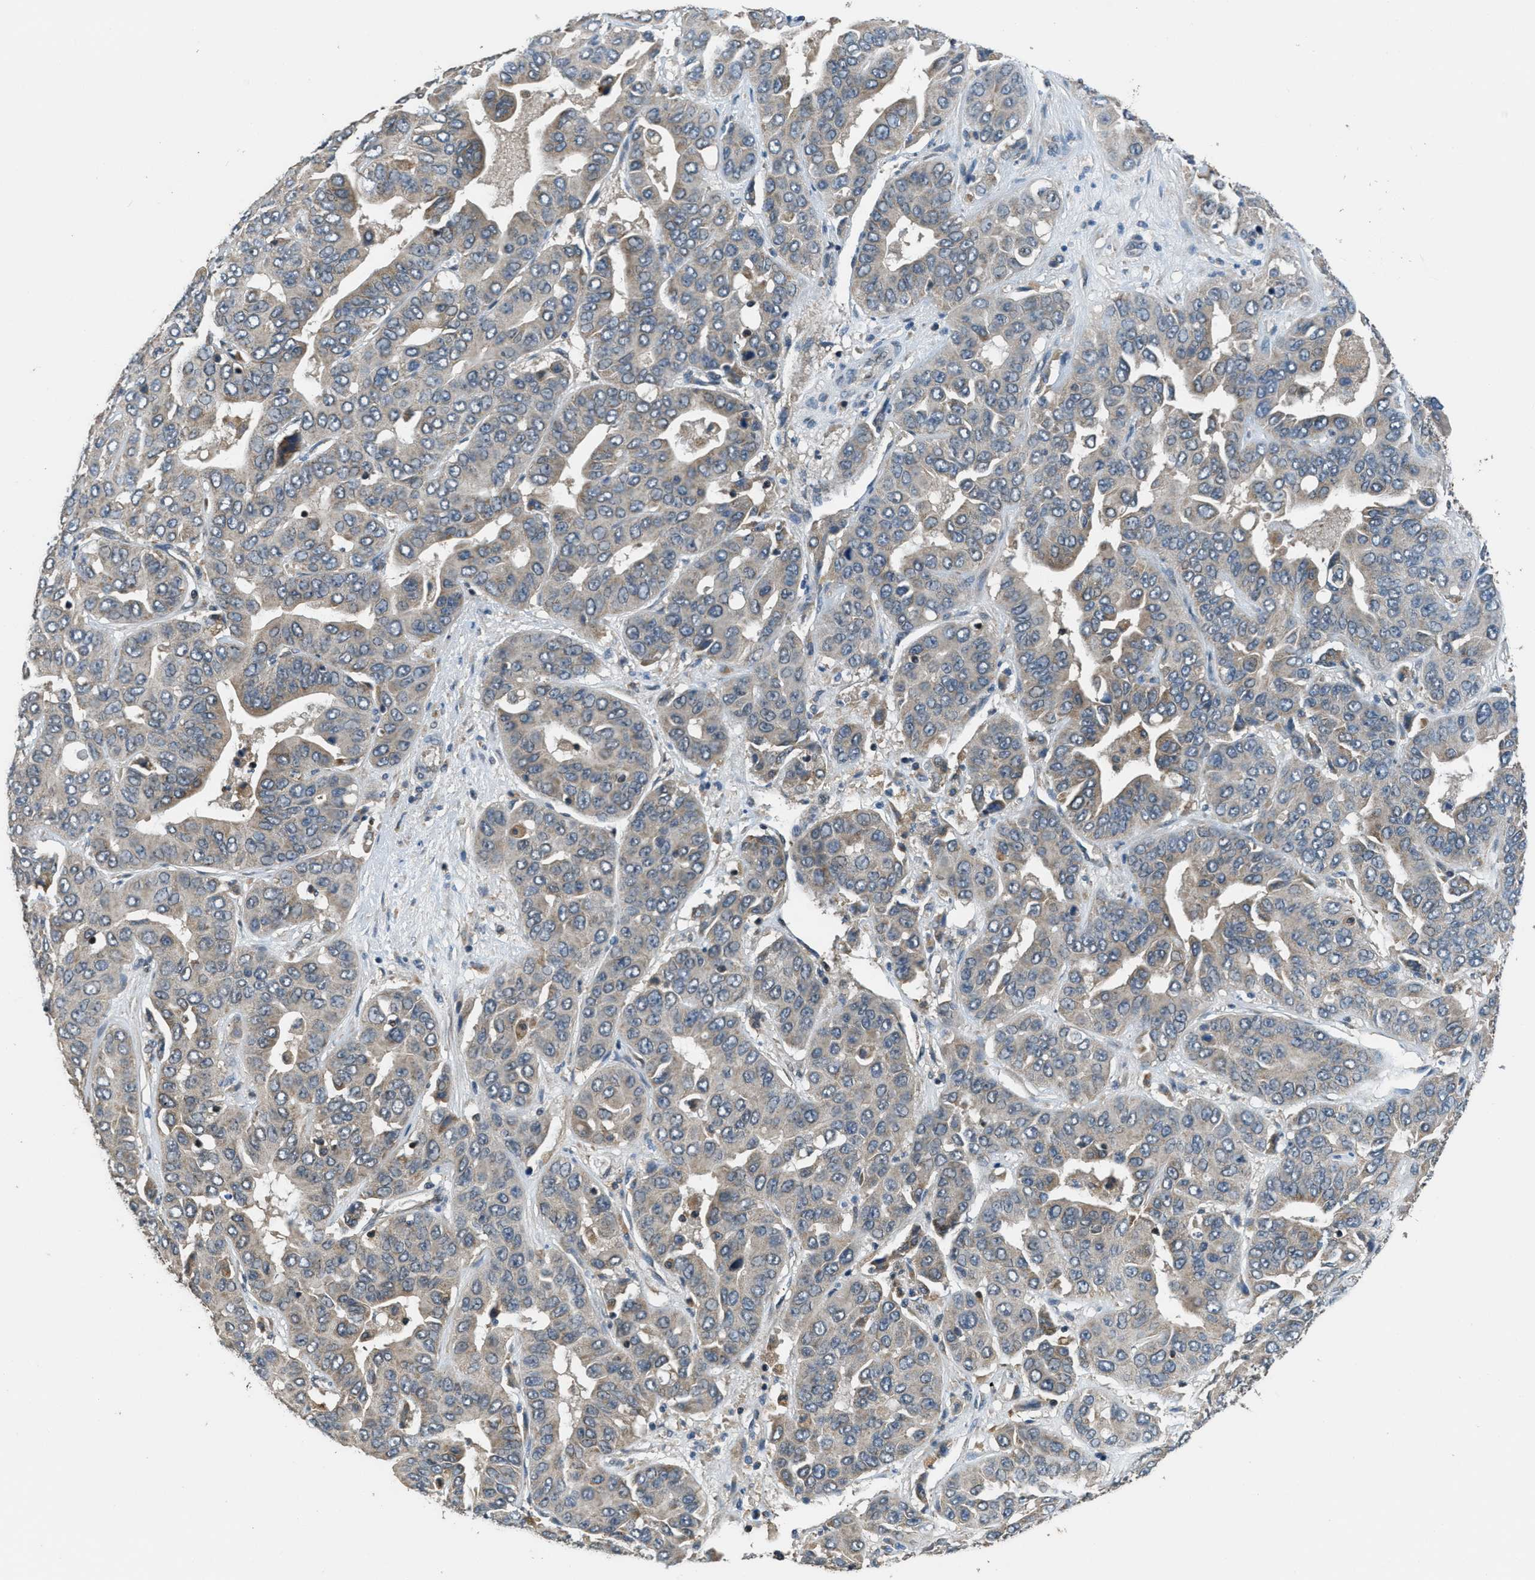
{"staining": {"intensity": "weak", "quantity": "<25%", "location": "cytoplasmic/membranous"}, "tissue": "liver cancer", "cell_type": "Tumor cells", "image_type": "cancer", "snomed": [{"axis": "morphology", "description": "Cholangiocarcinoma"}, {"axis": "topography", "description": "Liver"}], "caption": "The image exhibits no staining of tumor cells in liver cholangiocarcinoma. (IHC, brightfield microscopy, high magnification).", "gene": "NAT1", "patient": {"sex": "female", "age": 52}}